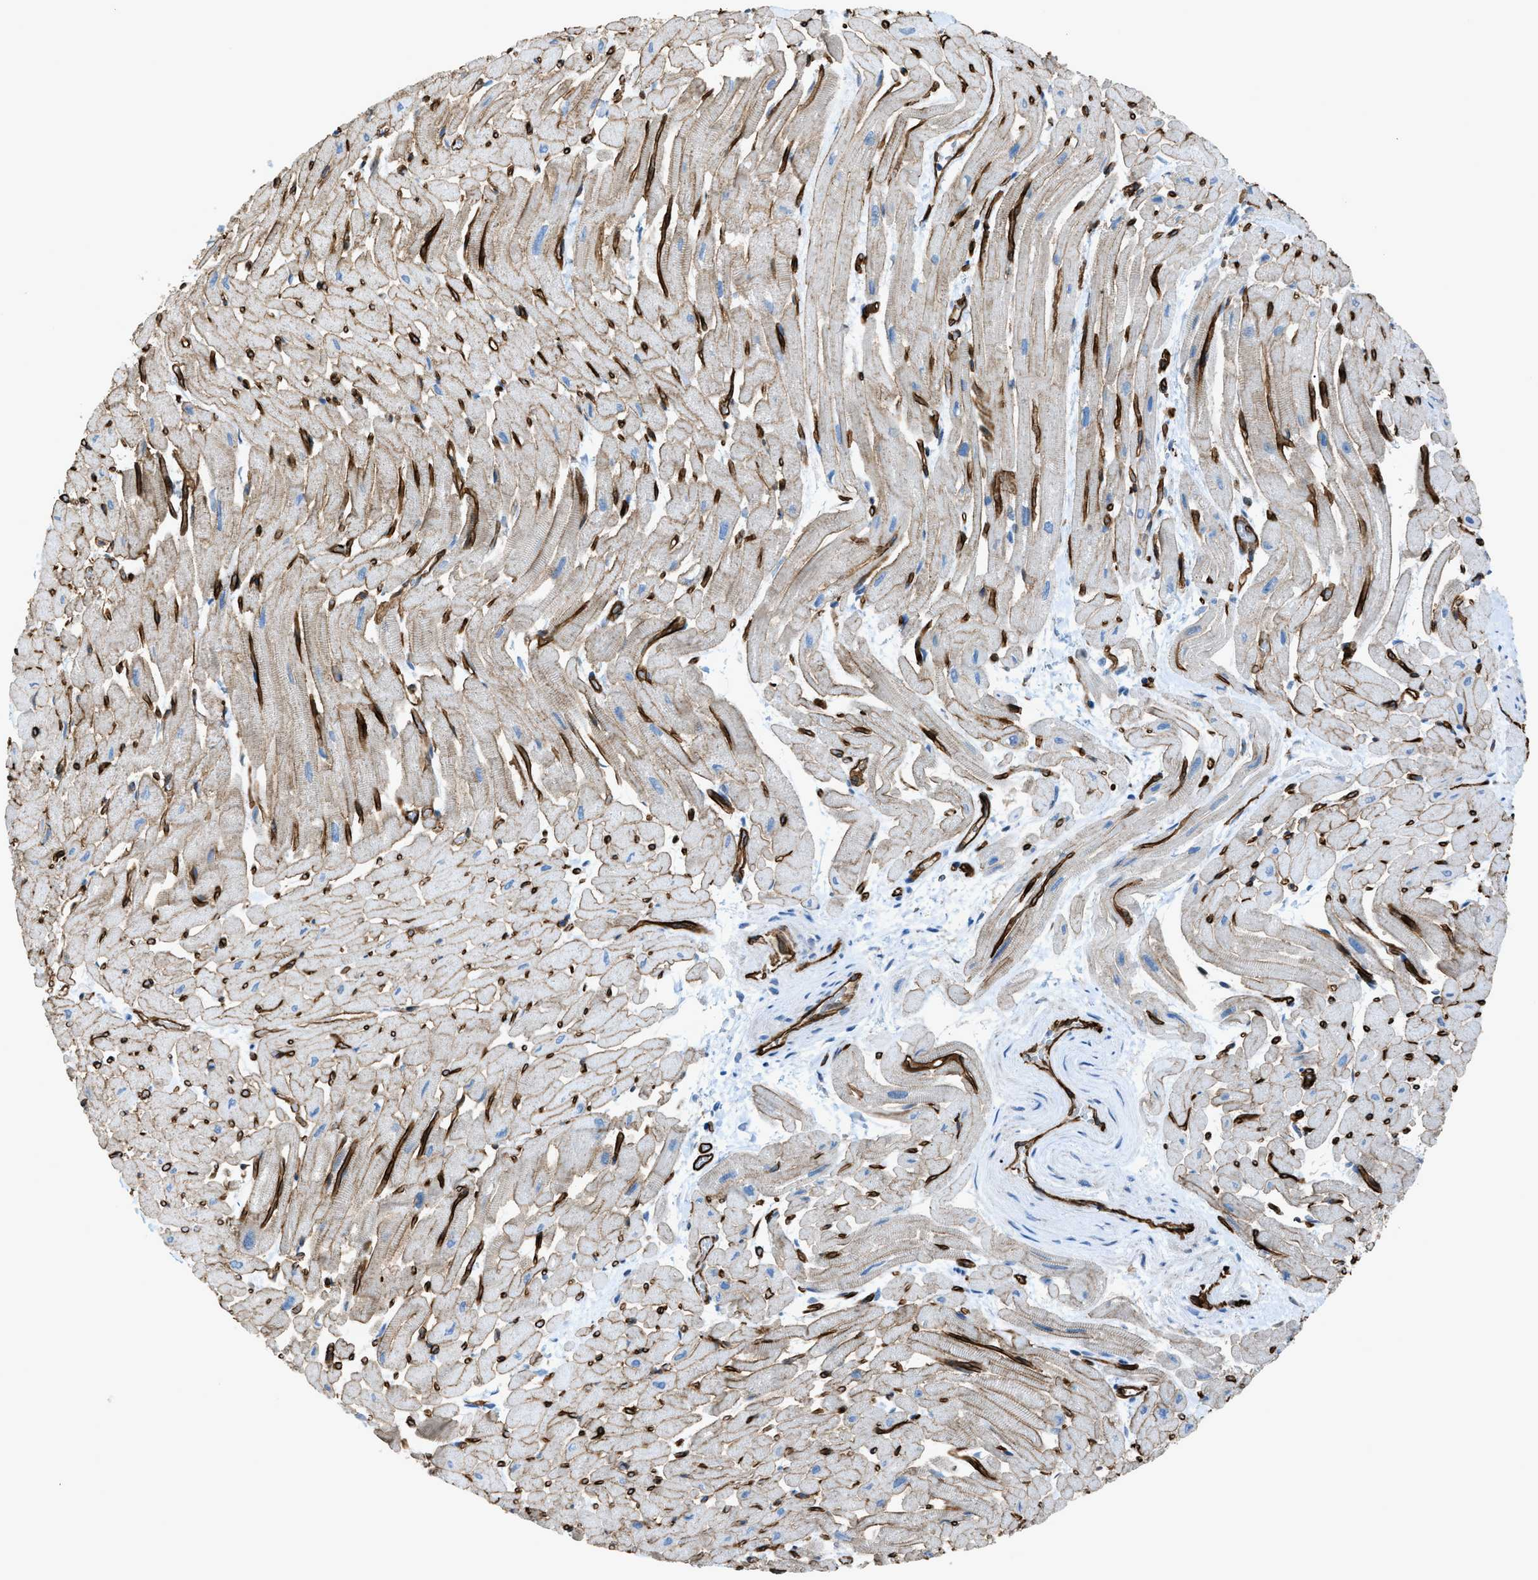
{"staining": {"intensity": "strong", "quantity": "25%-75%", "location": "cytoplasmic/membranous"}, "tissue": "heart muscle", "cell_type": "Cardiomyocytes", "image_type": "normal", "snomed": [{"axis": "morphology", "description": "Normal tissue, NOS"}, {"axis": "topography", "description": "Heart"}], "caption": "High-power microscopy captured an IHC micrograph of benign heart muscle, revealing strong cytoplasmic/membranous positivity in about 25%-75% of cardiomyocytes.", "gene": "SLC22A15", "patient": {"sex": "male", "age": 45}}